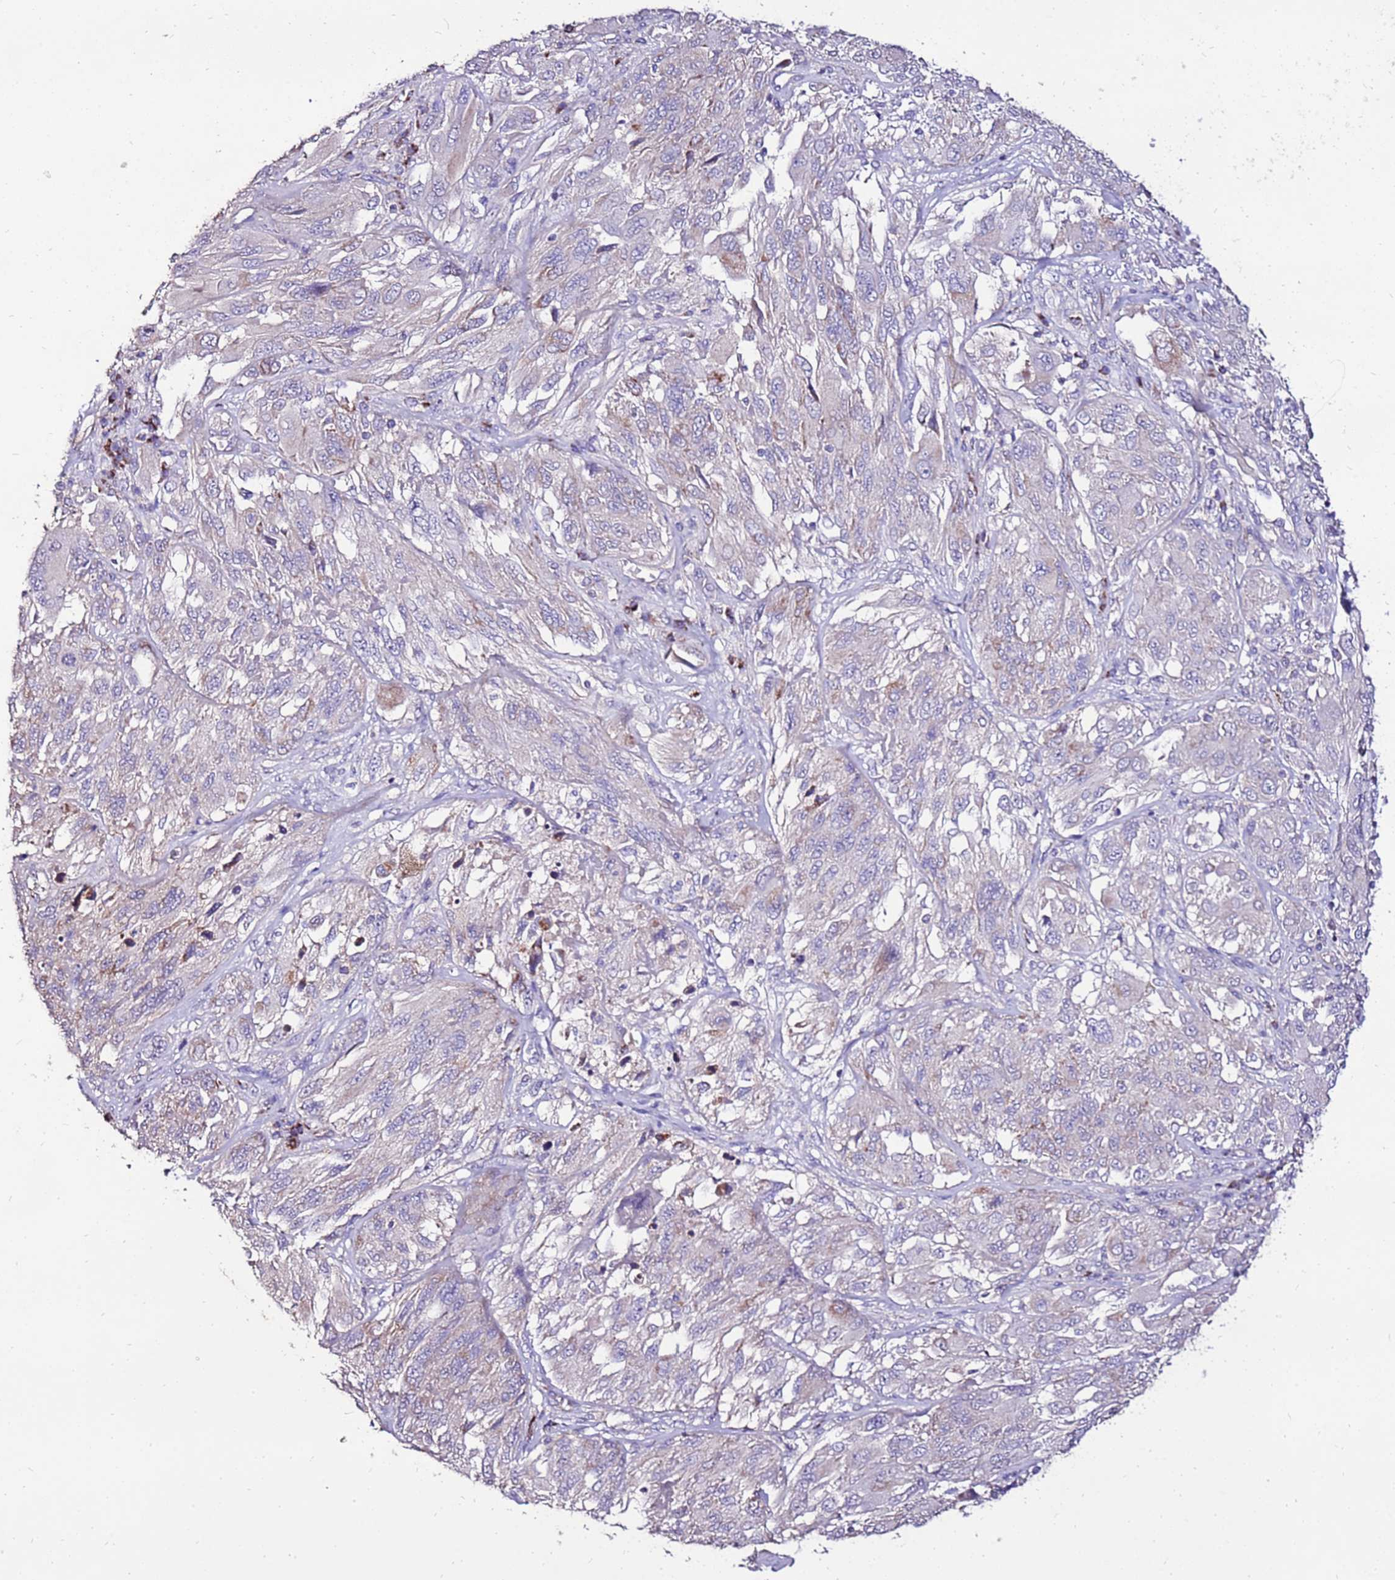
{"staining": {"intensity": "weak", "quantity": "<25%", "location": "cytoplasmic/membranous"}, "tissue": "melanoma", "cell_type": "Tumor cells", "image_type": "cancer", "snomed": [{"axis": "morphology", "description": "Malignant melanoma, NOS"}, {"axis": "topography", "description": "Skin"}], "caption": "Tumor cells are negative for protein expression in human melanoma.", "gene": "TMEM106C", "patient": {"sex": "female", "age": 91}}